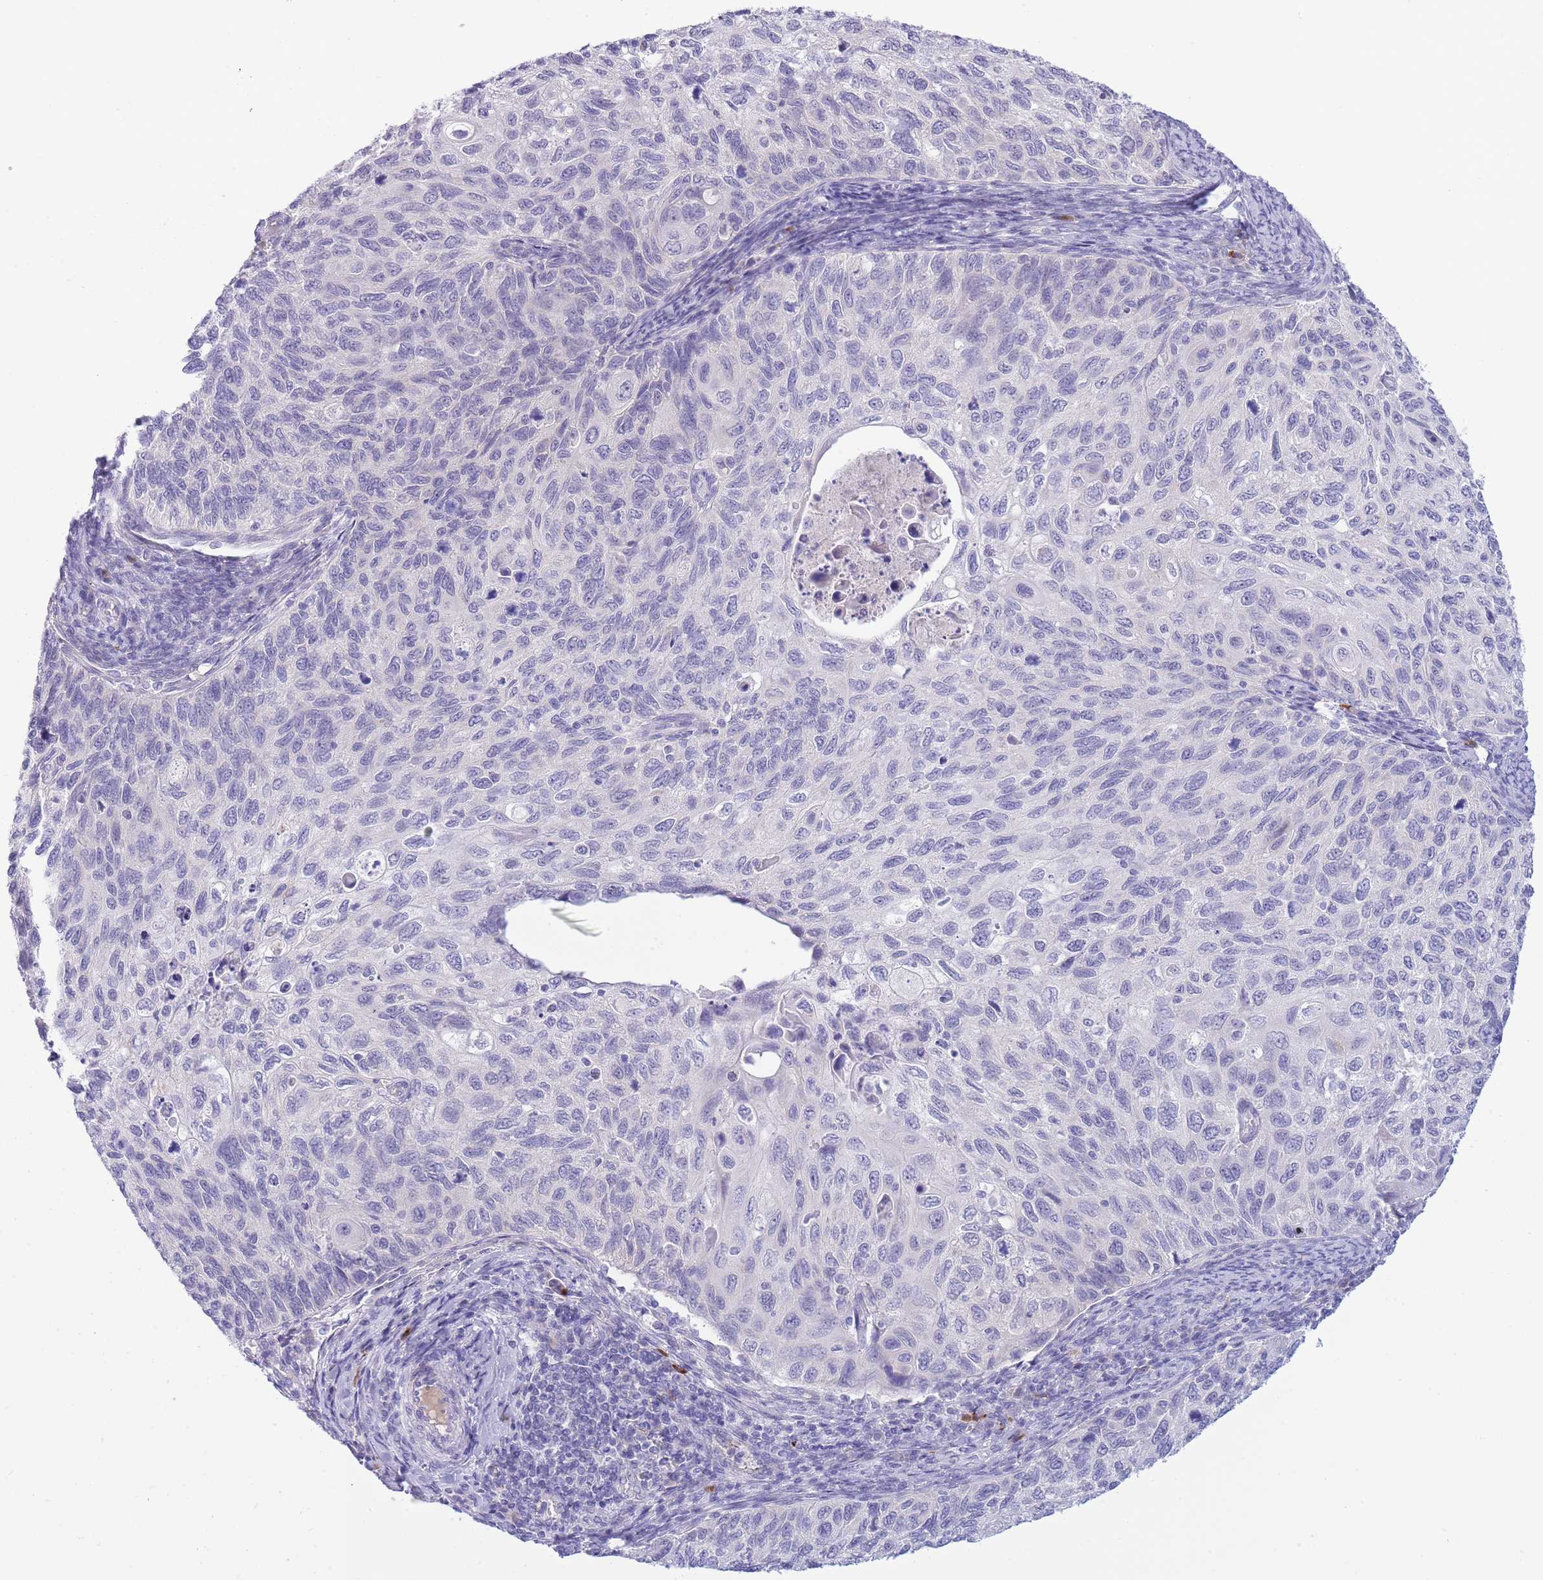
{"staining": {"intensity": "negative", "quantity": "none", "location": "none"}, "tissue": "cervical cancer", "cell_type": "Tumor cells", "image_type": "cancer", "snomed": [{"axis": "morphology", "description": "Squamous cell carcinoma, NOS"}, {"axis": "topography", "description": "Cervix"}], "caption": "Tumor cells show no significant protein positivity in cervical cancer.", "gene": "ASAP3", "patient": {"sex": "female", "age": 70}}